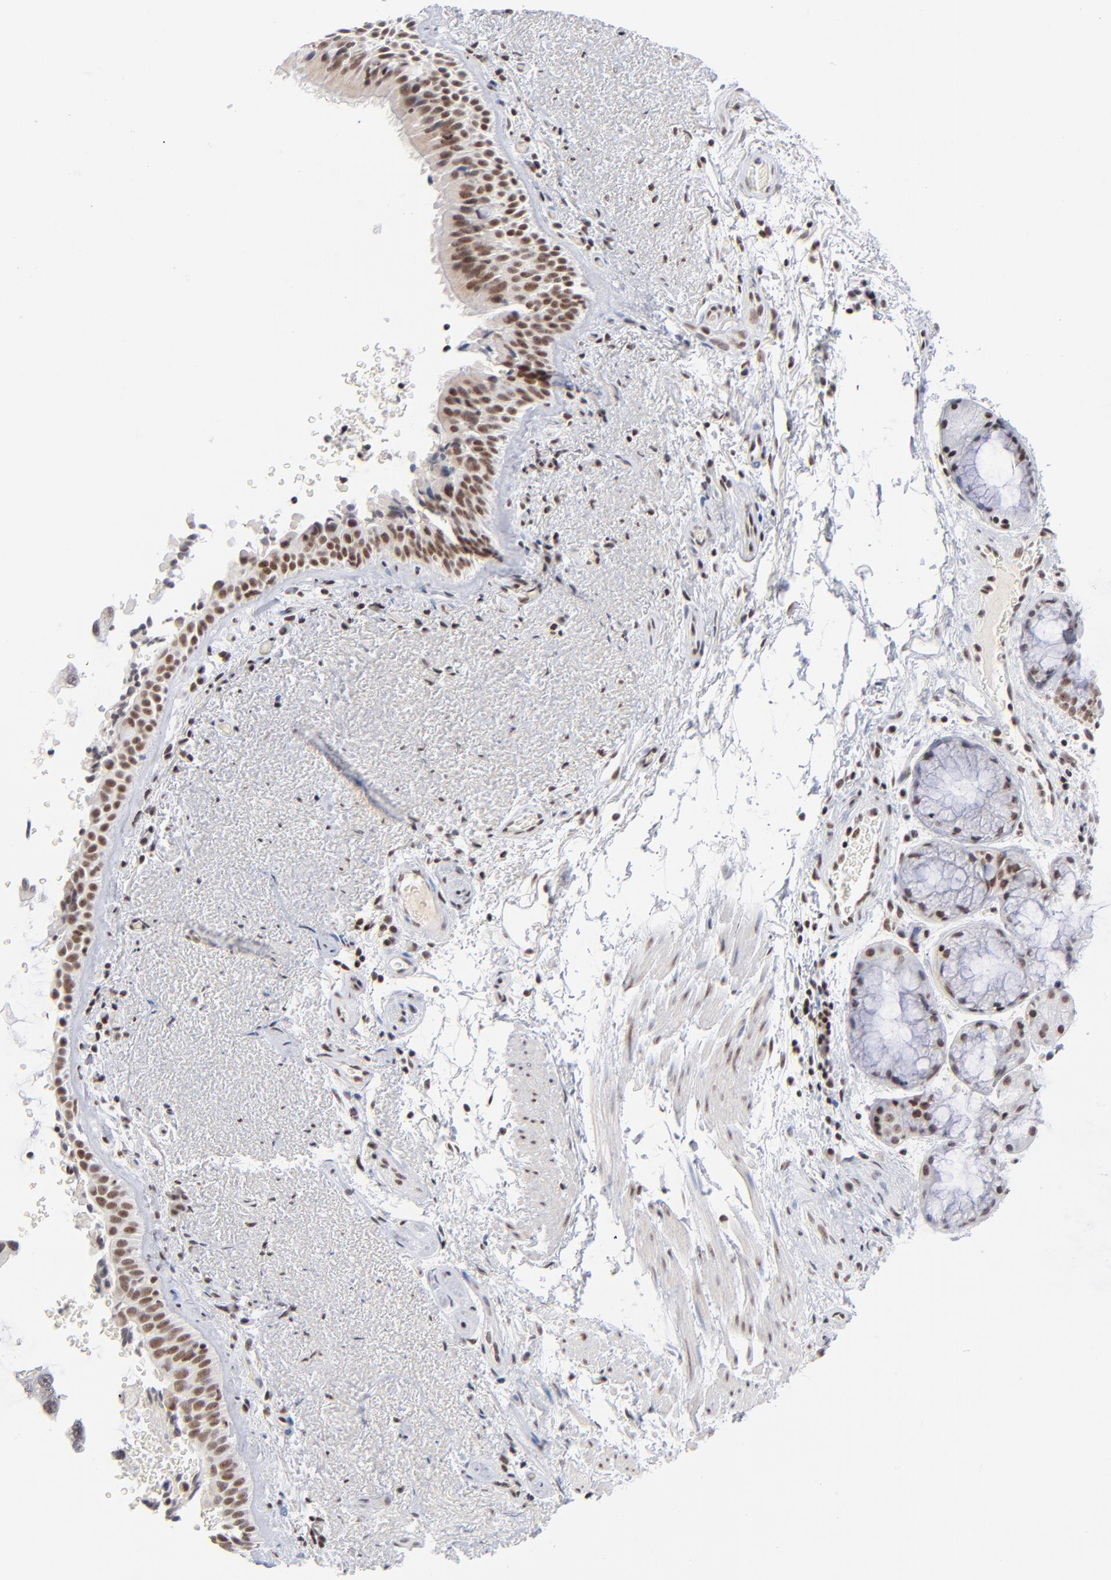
{"staining": {"intensity": "moderate", "quantity": ">75%", "location": "nuclear"}, "tissue": "bronchus", "cell_type": "Respiratory epithelial cells", "image_type": "normal", "snomed": [{"axis": "morphology", "description": "Normal tissue, NOS"}, {"axis": "topography", "description": "Bronchus"}], "caption": "This photomicrograph exhibits immunohistochemistry (IHC) staining of unremarkable bronchus, with medium moderate nuclear staining in approximately >75% of respiratory epithelial cells.", "gene": "ZNF143", "patient": {"sex": "female", "age": 54}}